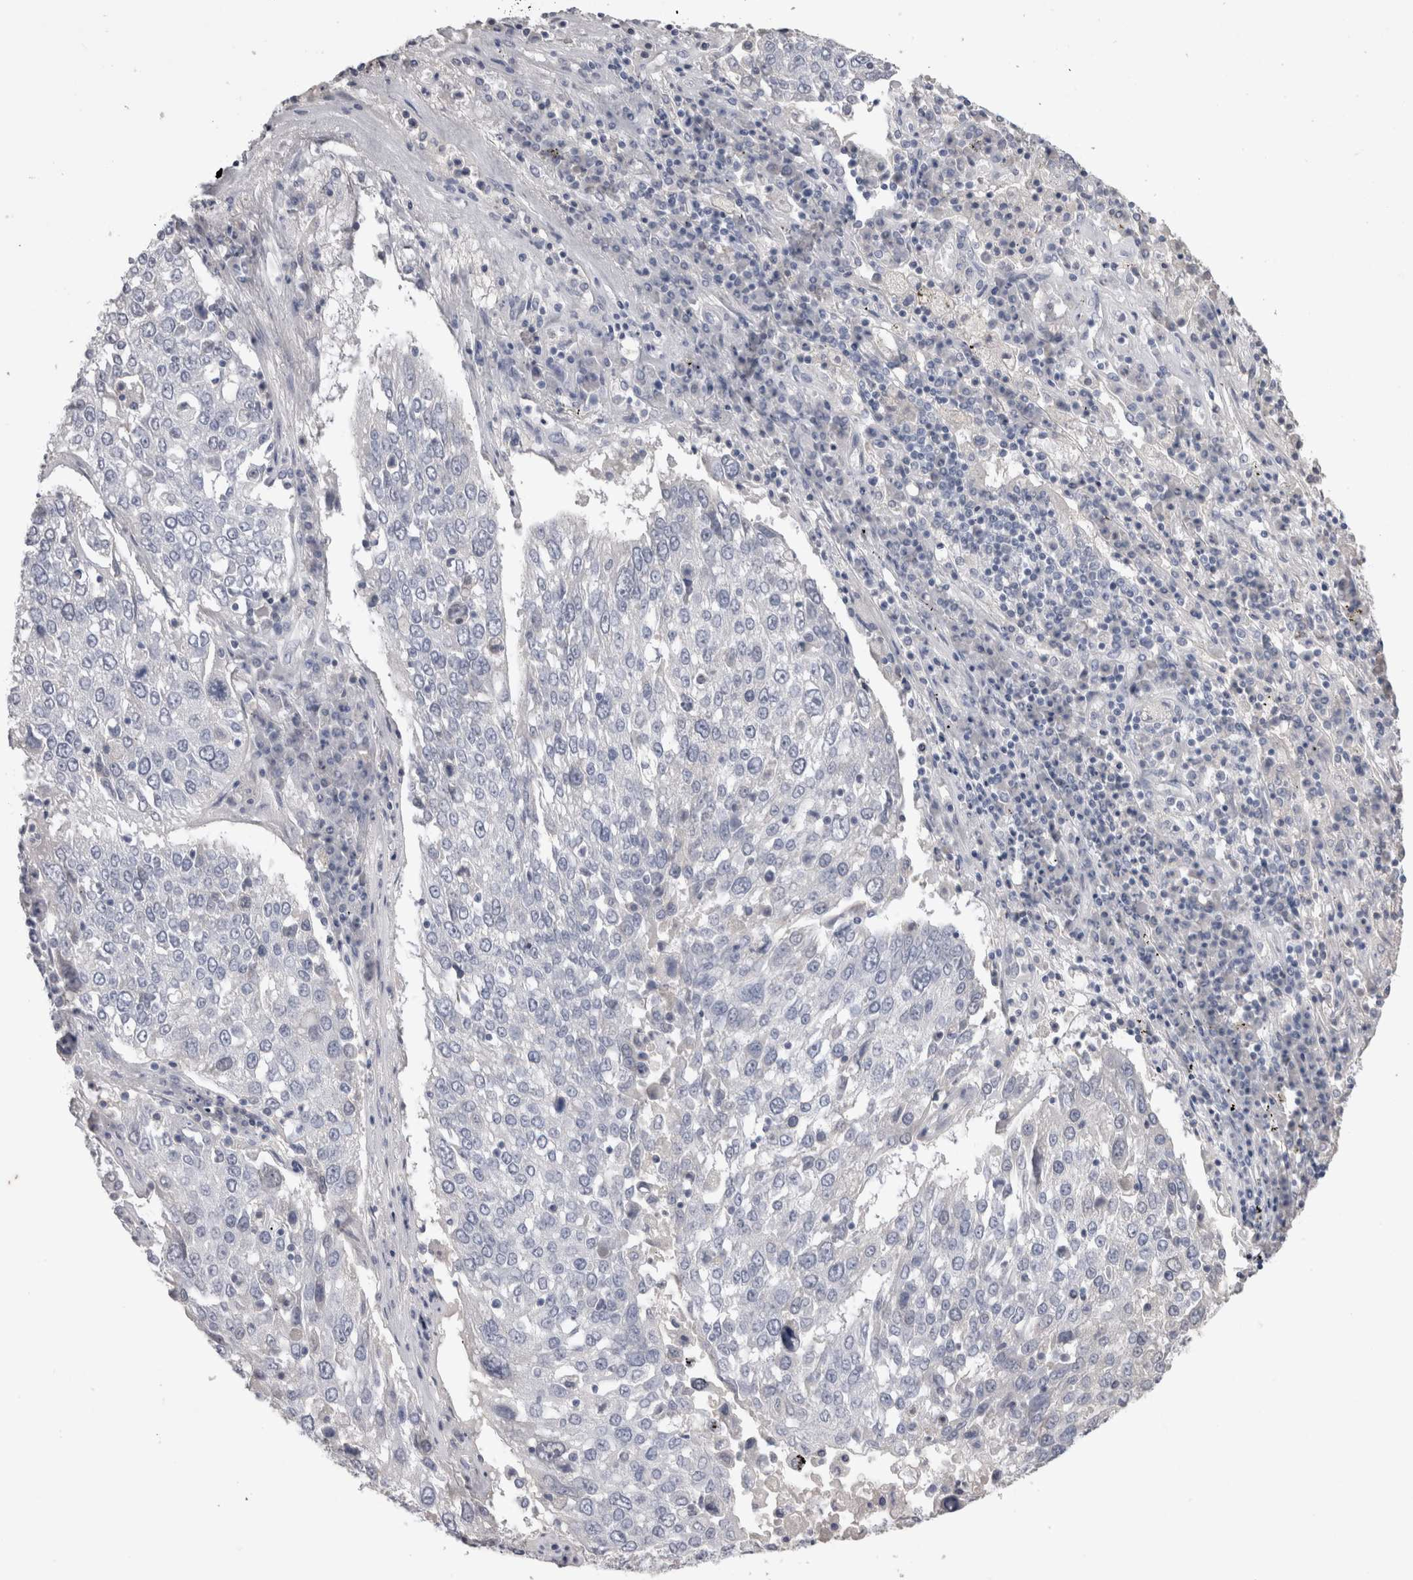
{"staining": {"intensity": "negative", "quantity": "none", "location": "none"}, "tissue": "lung cancer", "cell_type": "Tumor cells", "image_type": "cancer", "snomed": [{"axis": "morphology", "description": "Squamous cell carcinoma, NOS"}, {"axis": "topography", "description": "Lung"}], "caption": "This is an immunohistochemistry (IHC) image of squamous cell carcinoma (lung). There is no expression in tumor cells.", "gene": "ADAM2", "patient": {"sex": "male", "age": 65}}